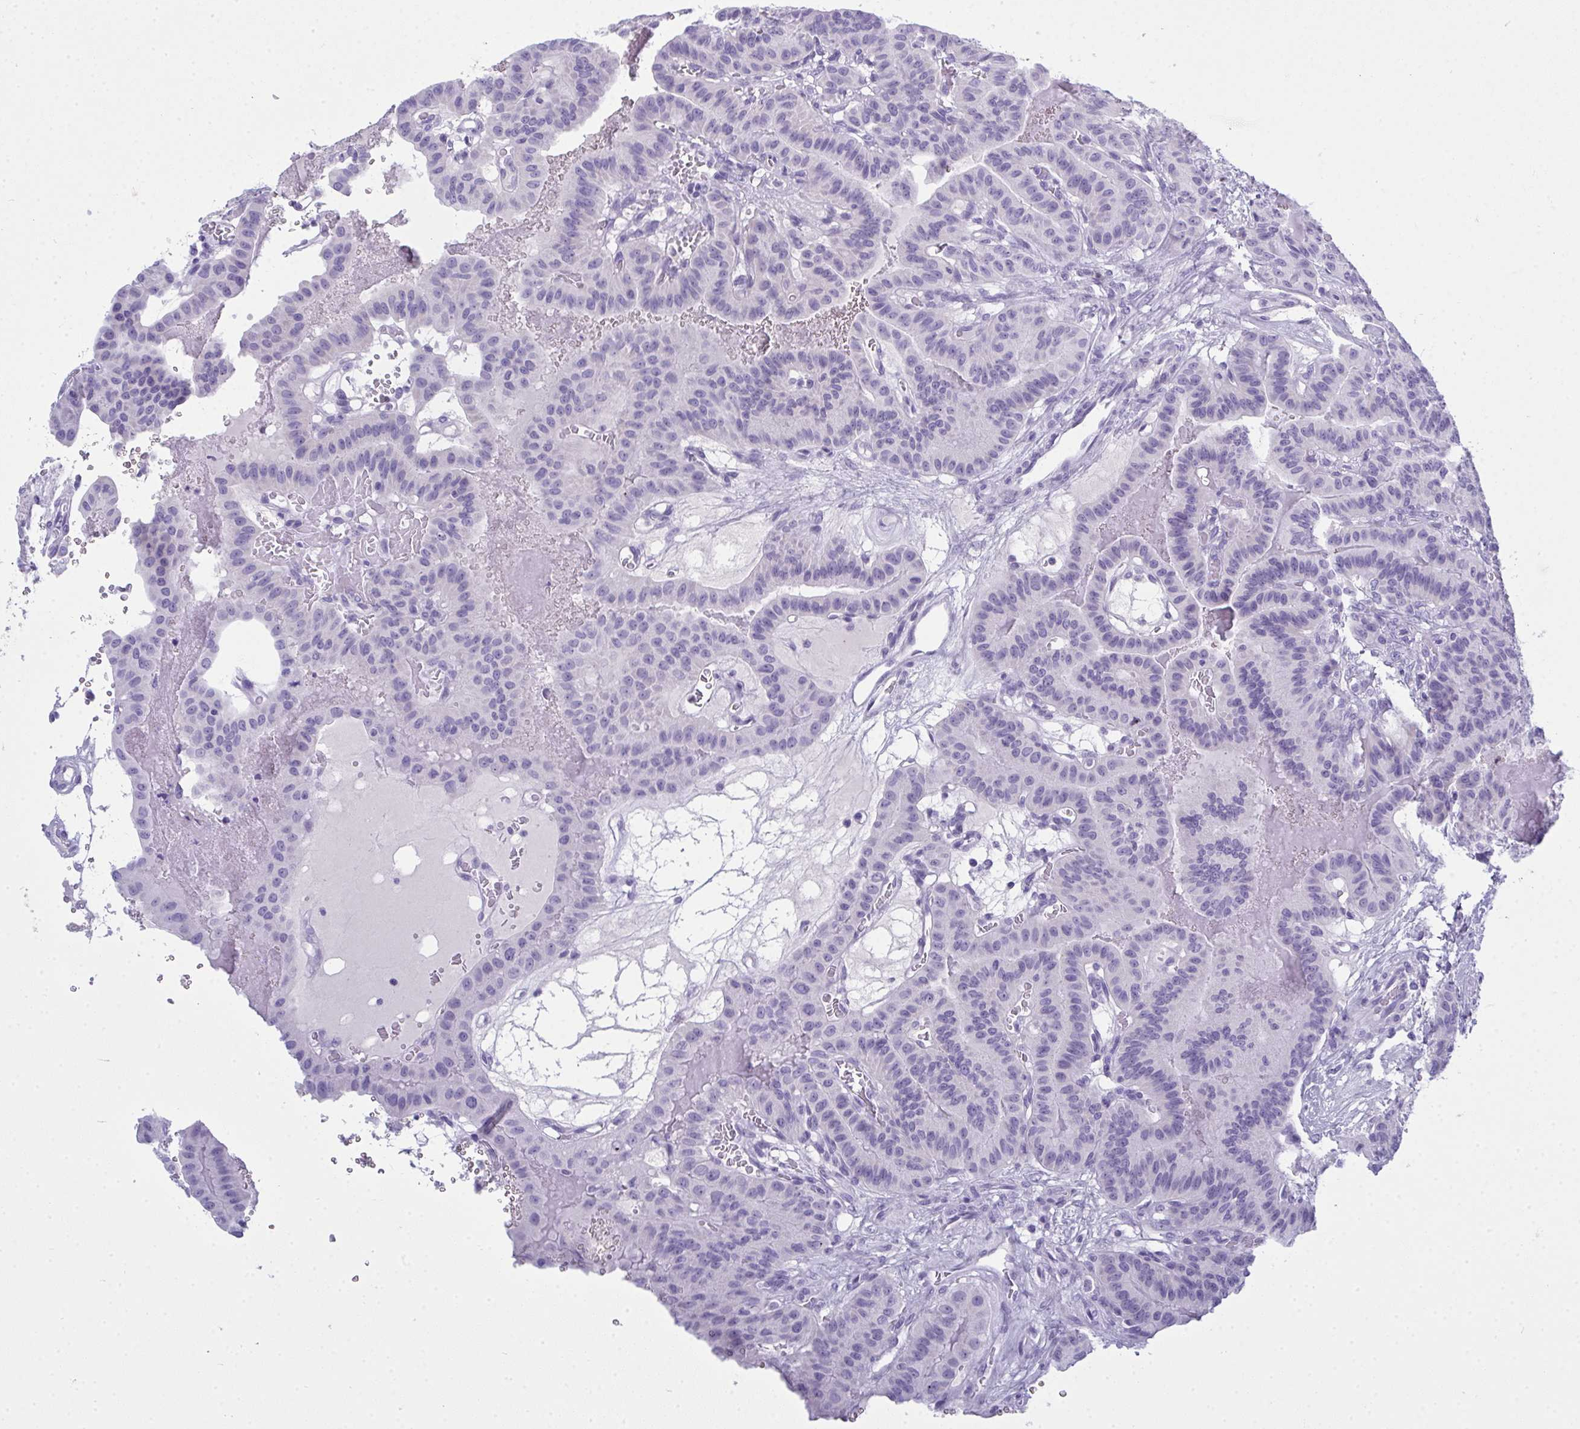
{"staining": {"intensity": "negative", "quantity": "none", "location": "none"}, "tissue": "thyroid cancer", "cell_type": "Tumor cells", "image_type": "cancer", "snomed": [{"axis": "morphology", "description": "Papillary adenocarcinoma, NOS"}, {"axis": "topography", "description": "Thyroid gland"}], "caption": "The micrograph displays no staining of tumor cells in thyroid cancer (papillary adenocarcinoma).", "gene": "SERPINB10", "patient": {"sex": "male", "age": 87}}